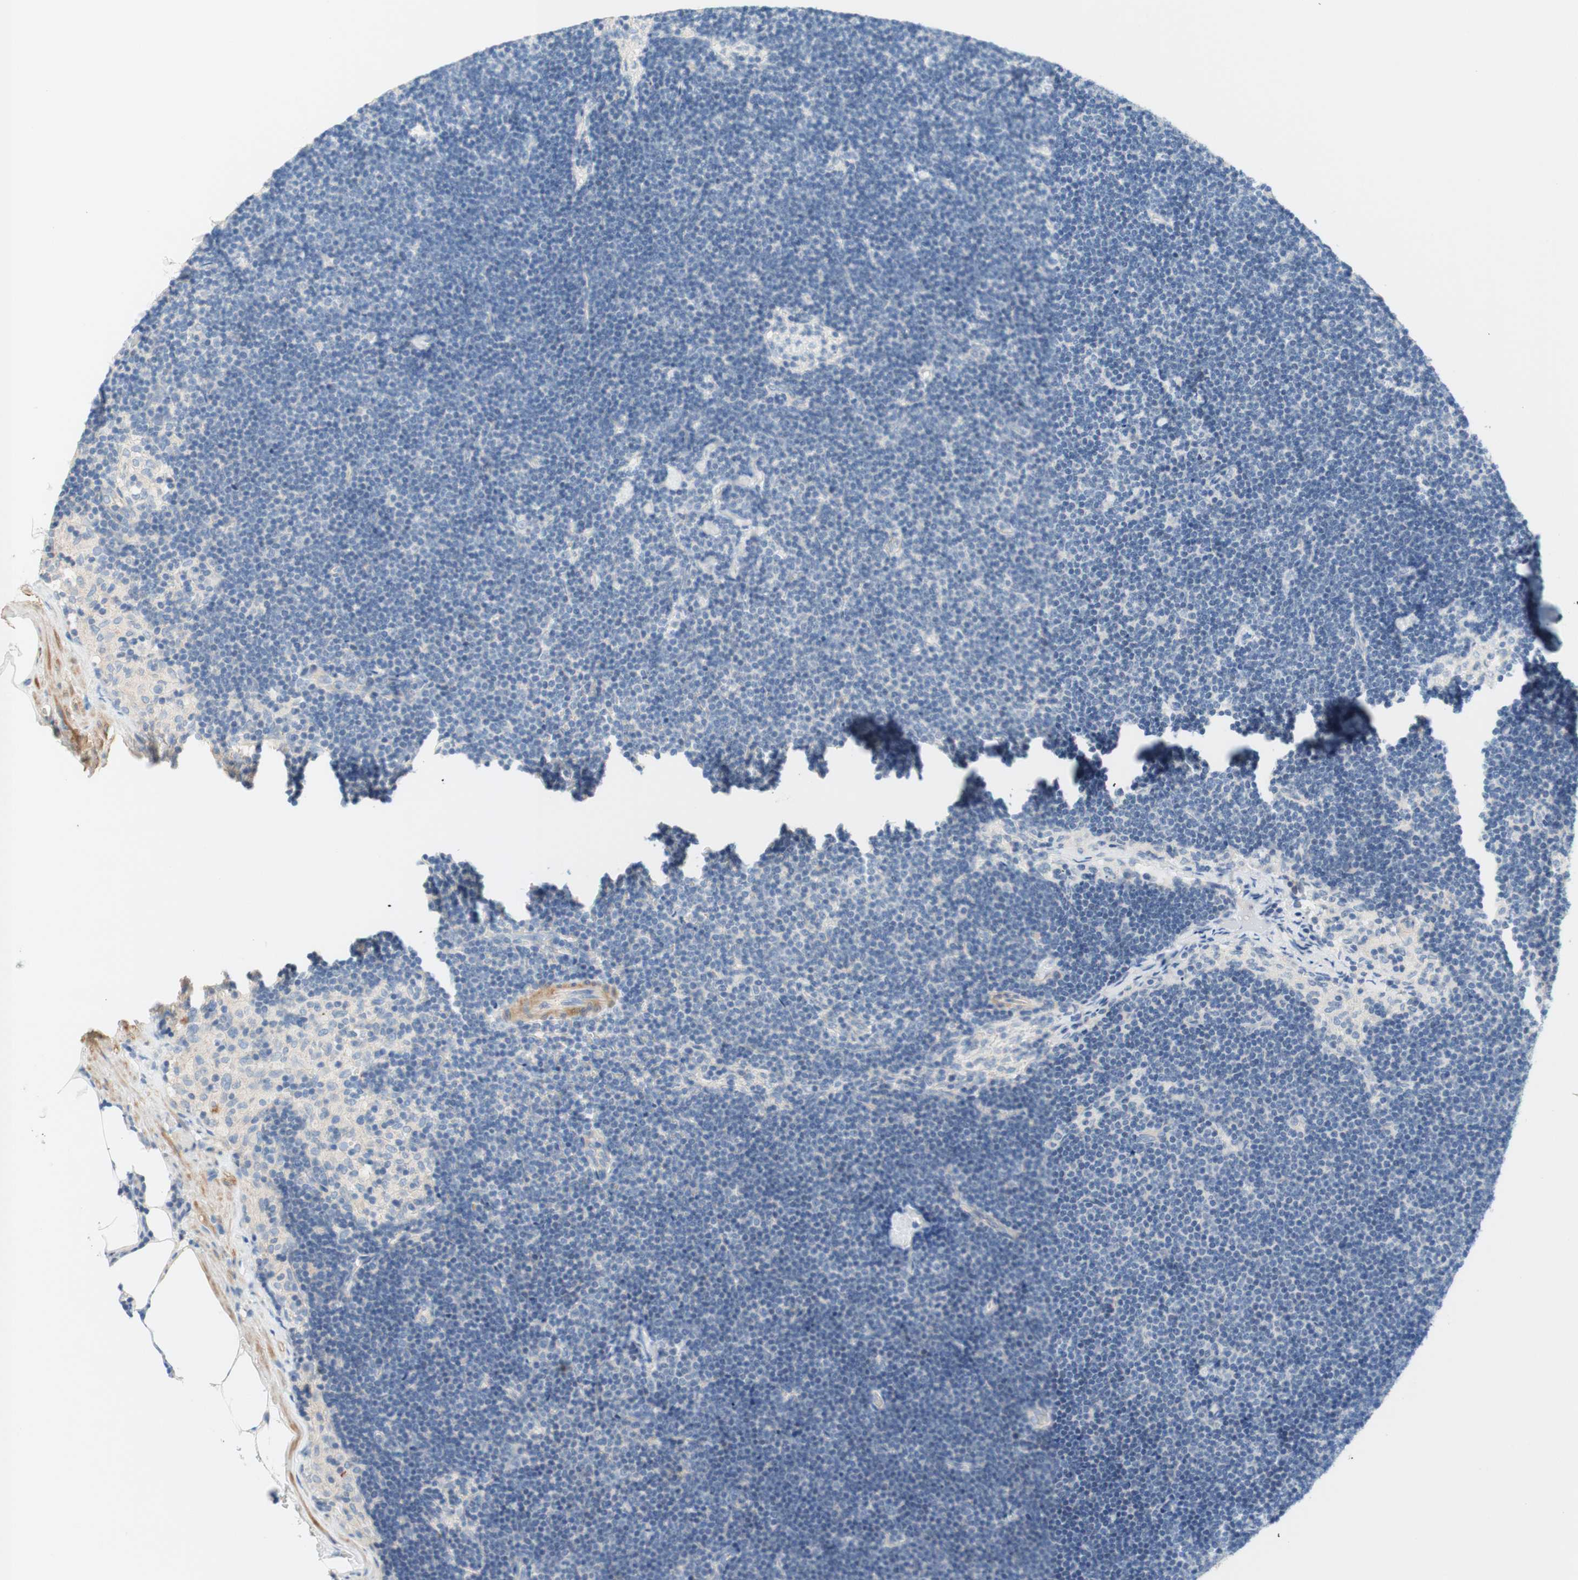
{"staining": {"intensity": "negative", "quantity": "none", "location": "none"}, "tissue": "lymph node", "cell_type": "Germinal center cells", "image_type": "normal", "snomed": [{"axis": "morphology", "description": "Normal tissue, NOS"}, {"axis": "topography", "description": "Lymph node"}], "caption": "High power microscopy histopathology image of an IHC photomicrograph of normal lymph node, revealing no significant positivity in germinal center cells.", "gene": "ENTREP2", "patient": {"sex": "male", "age": 63}}